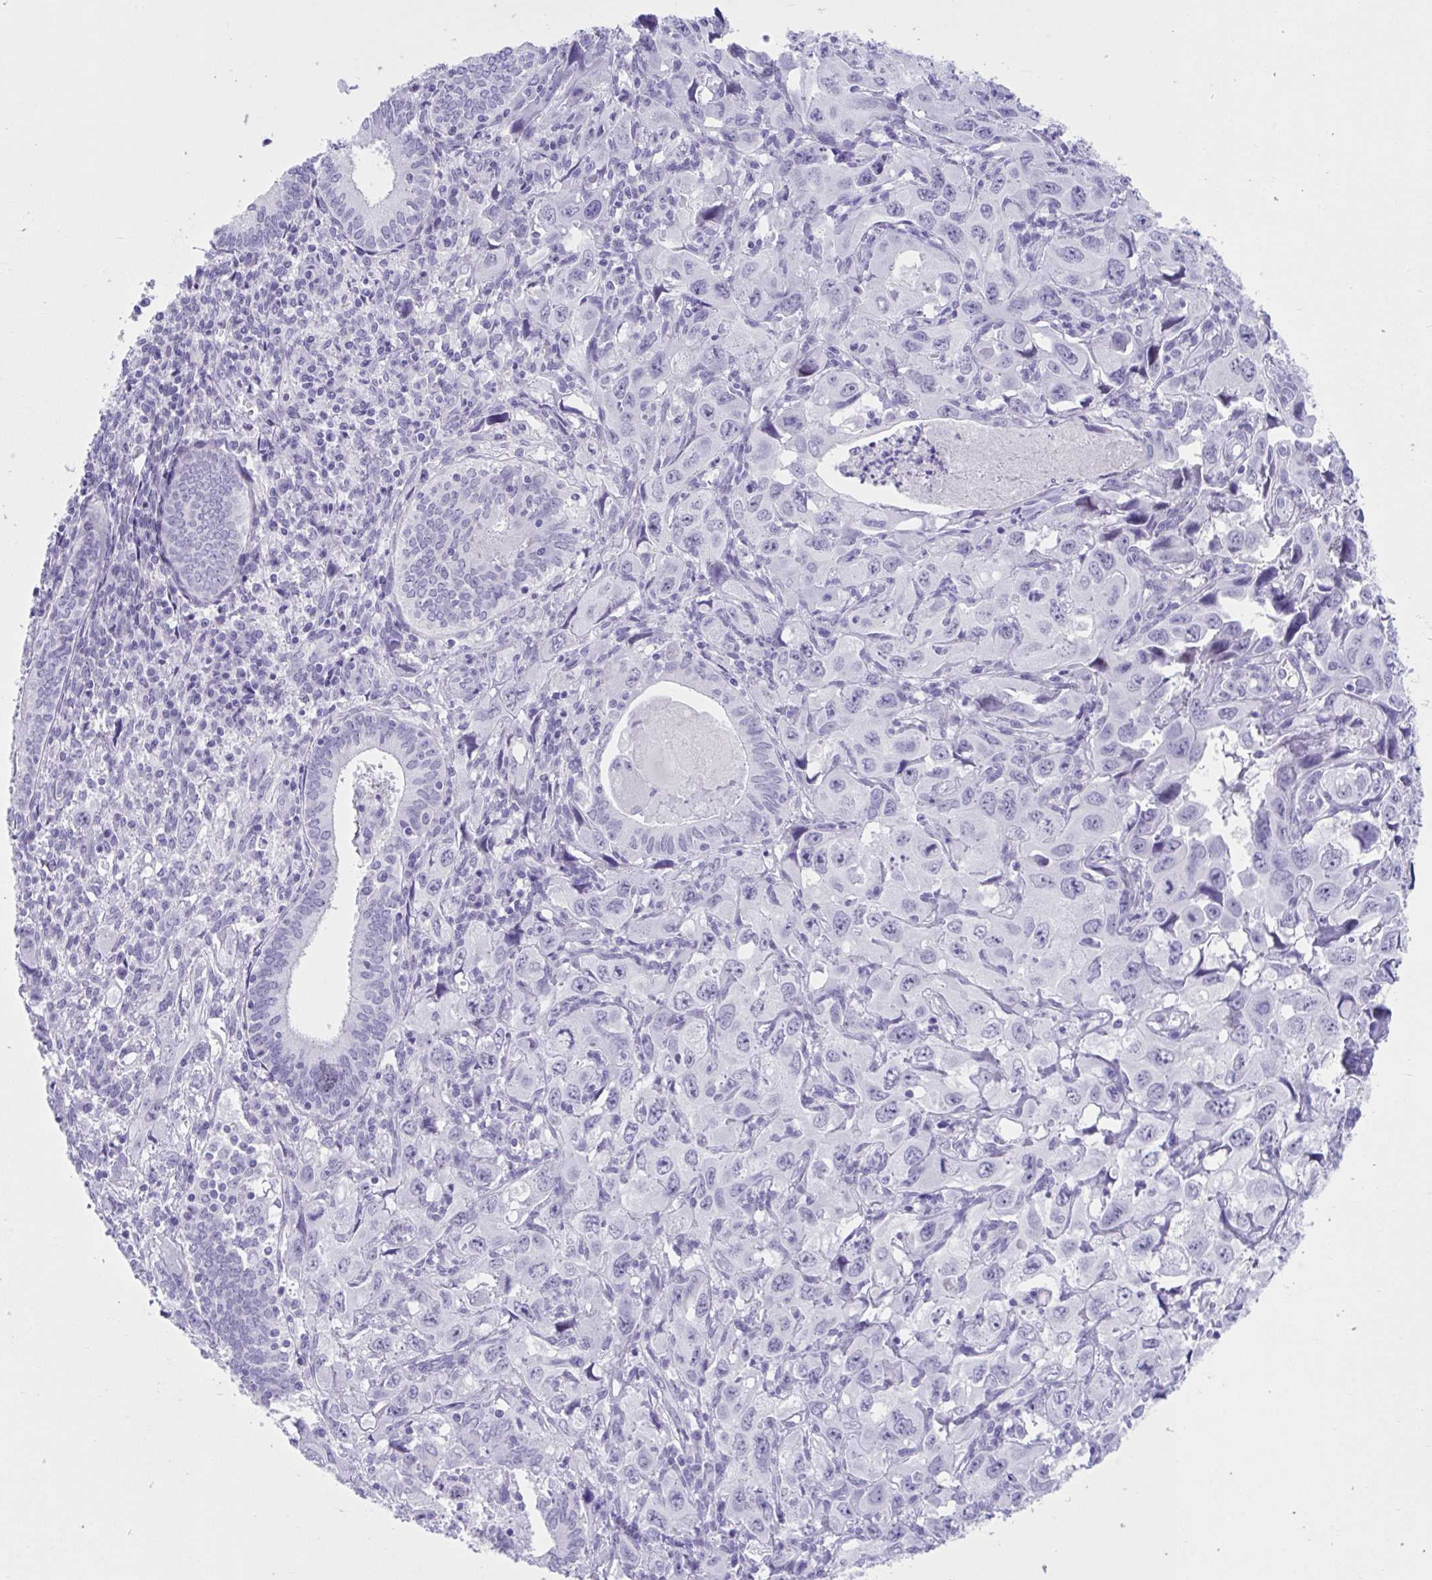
{"staining": {"intensity": "negative", "quantity": "none", "location": "none"}, "tissue": "endometrial cancer", "cell_type": "Tumor cells", "image_type": "cancer", "snomed": [{"axis": "morphology", "description": "Adenocarcinoma, NOS"}, {"axis": "topography", "description": "Uterus"}], "caption": "IHC photomicrograph of human endometrial cancer stained for a protein (brown), which shows no positivity in tumor cells.", "gene": "TMEM35A", "patient": {"sex": "female", "age": 62}}